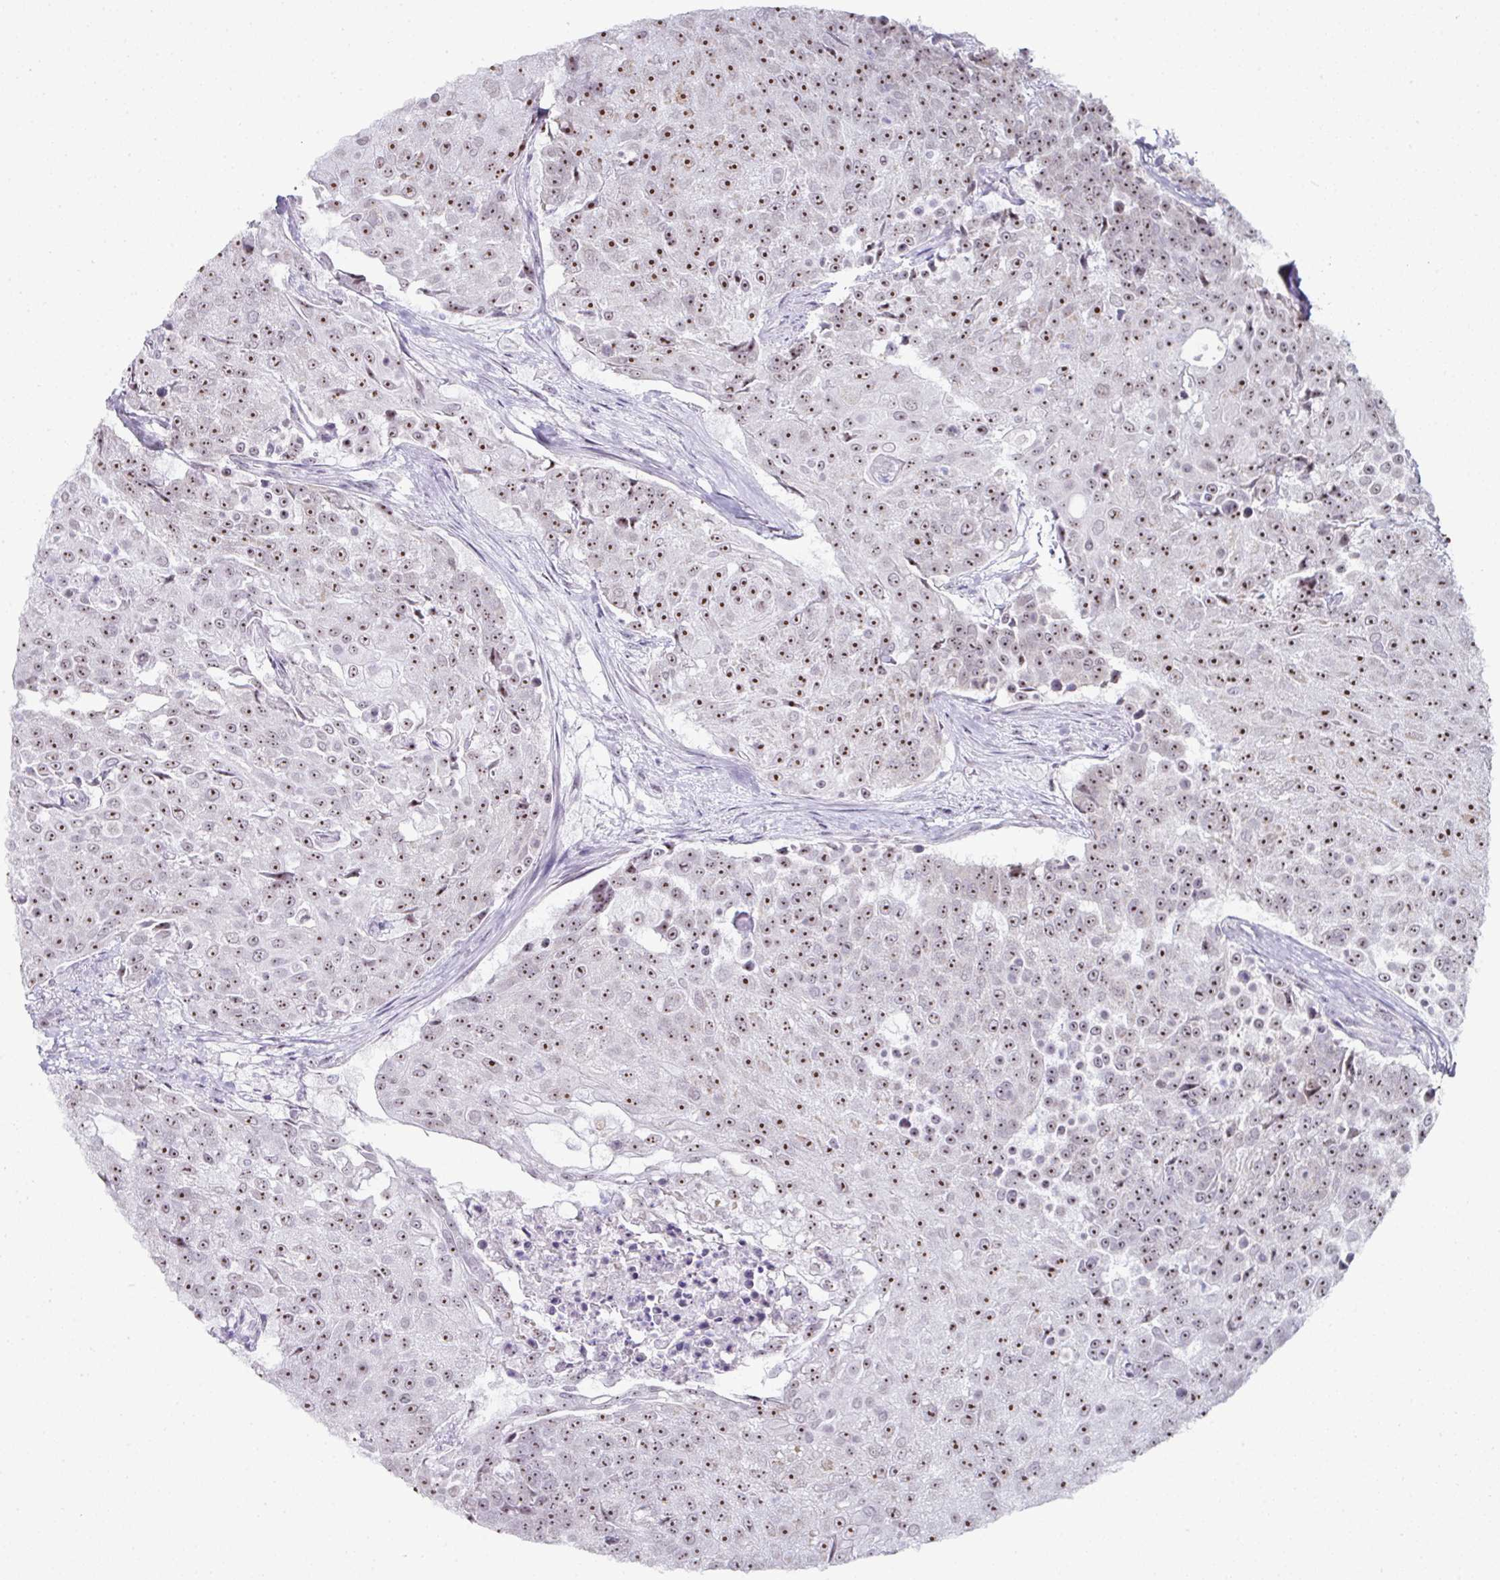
{"staining": {"intensity": "moderate", "quantity": ">75%", "location": "nuclear"}, "tissue": "urothelial cancer", "cell_type": "Tumor cells", "image_type": "cancer", "snomed": [{"axis": "morphology", "description": "Urothelial carcinoma, High grade"}, {"axis": "topography", "description": "Urinary bladder"}], "caption": "A high-resolution image shows immunohistochemistry staining of urothelial carcinoma (high-grade), which shows moderate nuclear positivity in about >75% of tumor cells.", "gene": "NACC2", "patient": {"sex": "female", "age": 63}}